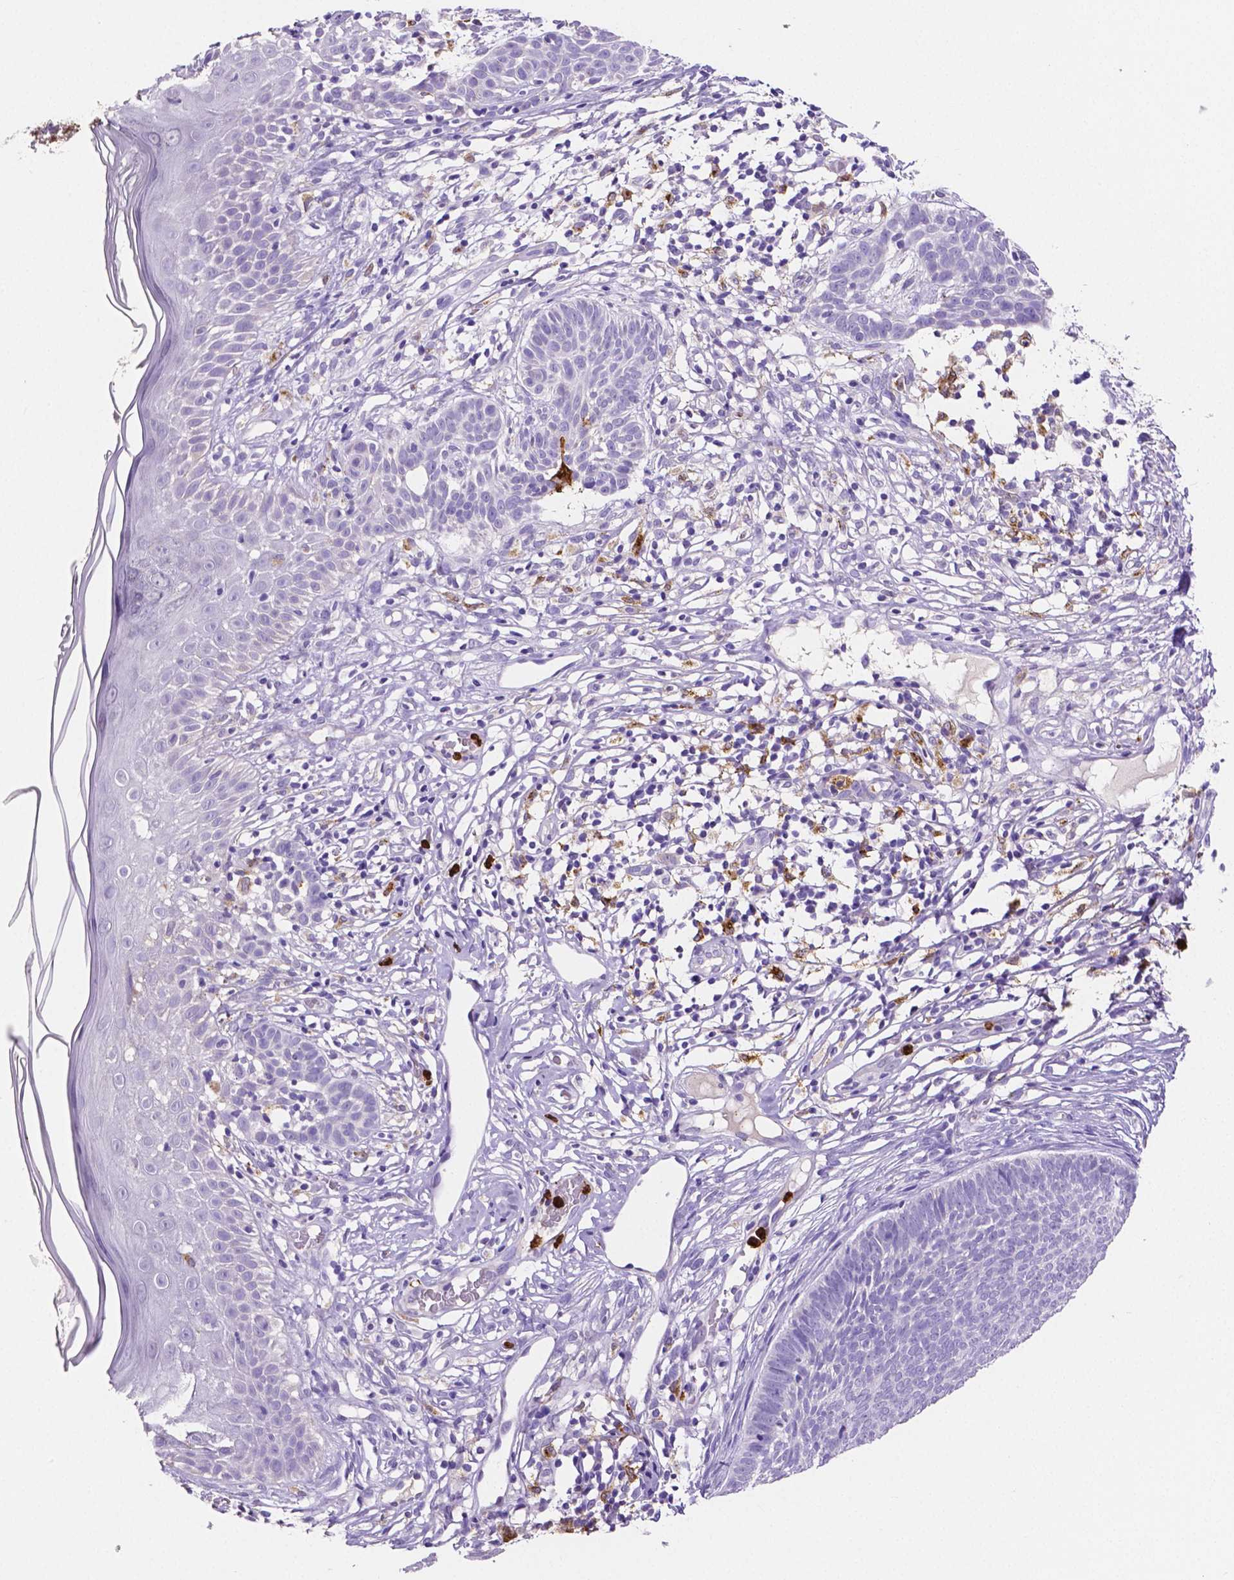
{"staining": {"intensity": "negative", "quantity": "none", "location": "none"}, "tissue": "skin cancer", "cell_type": "Tumor cells", "image_type": "cancer", "snomed": [{"axis": "morphology", "description": "Basal cell carcinoma"}, {"axis": "topography", "description": "Skin"}], "caption": "Skin cancer was stained to show a protein in brown. There is no significant expression in tumor cells. (DAB immunohistochemistry (IHC) with hematoxylin counter stain).", "gene": "MMP9", "patient": {"sex": "male", "age": 85}}